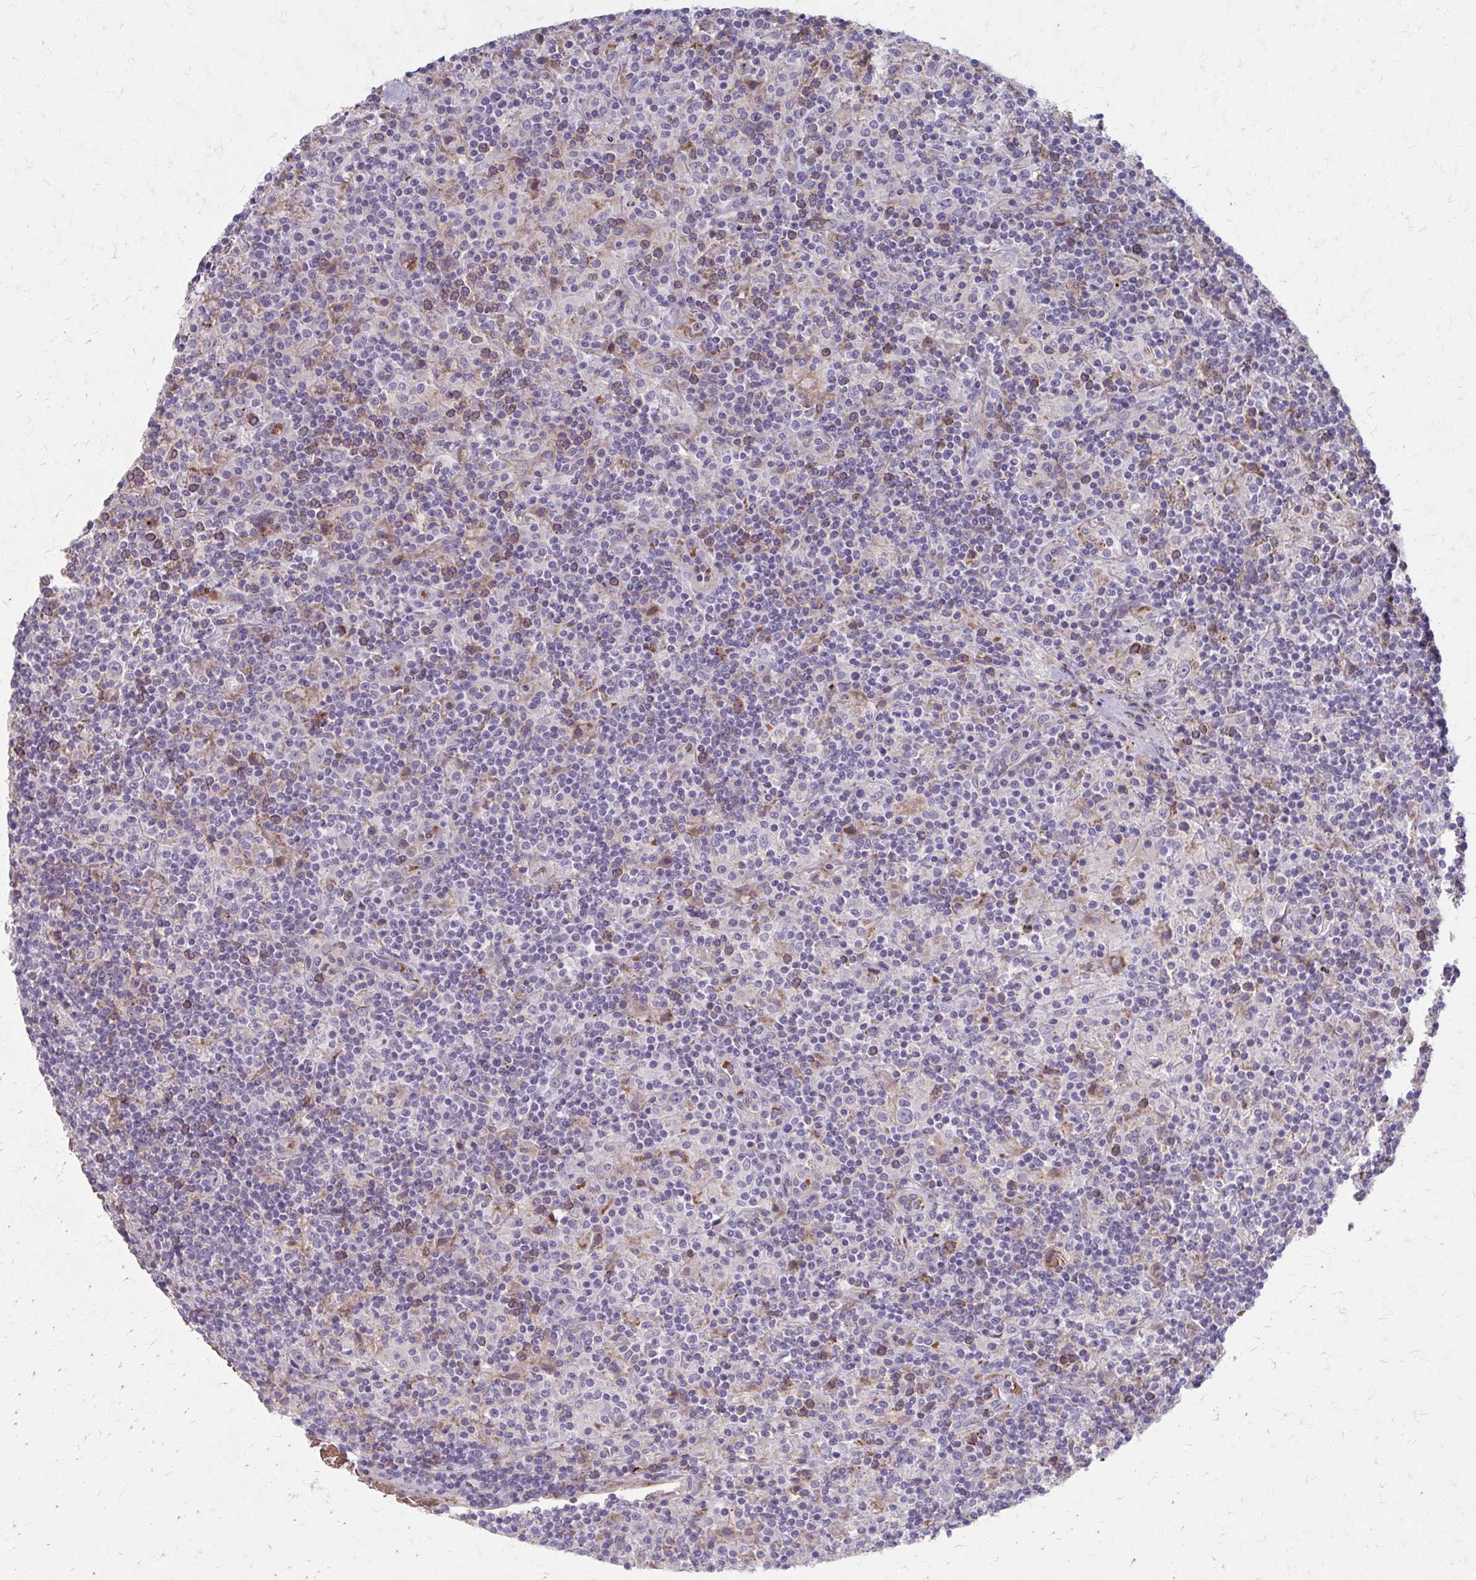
{"staining": {"intensity": "negative", "quantity": "none", "location": "none"}, "tissue": "lymphoma", "cell_type": "Tumor cells", "image_type": "cancer", "snomed": [{"axis": "morphology", "description": "Hodgkin's disease, NOS"}, {"axis": "topography", "description": "Lymph node"}], "caption": "There is no significant positivity in tumor cells of lymphoma.", "gene": "MMP14", "patient": {"sex": "male", "age": 70}}